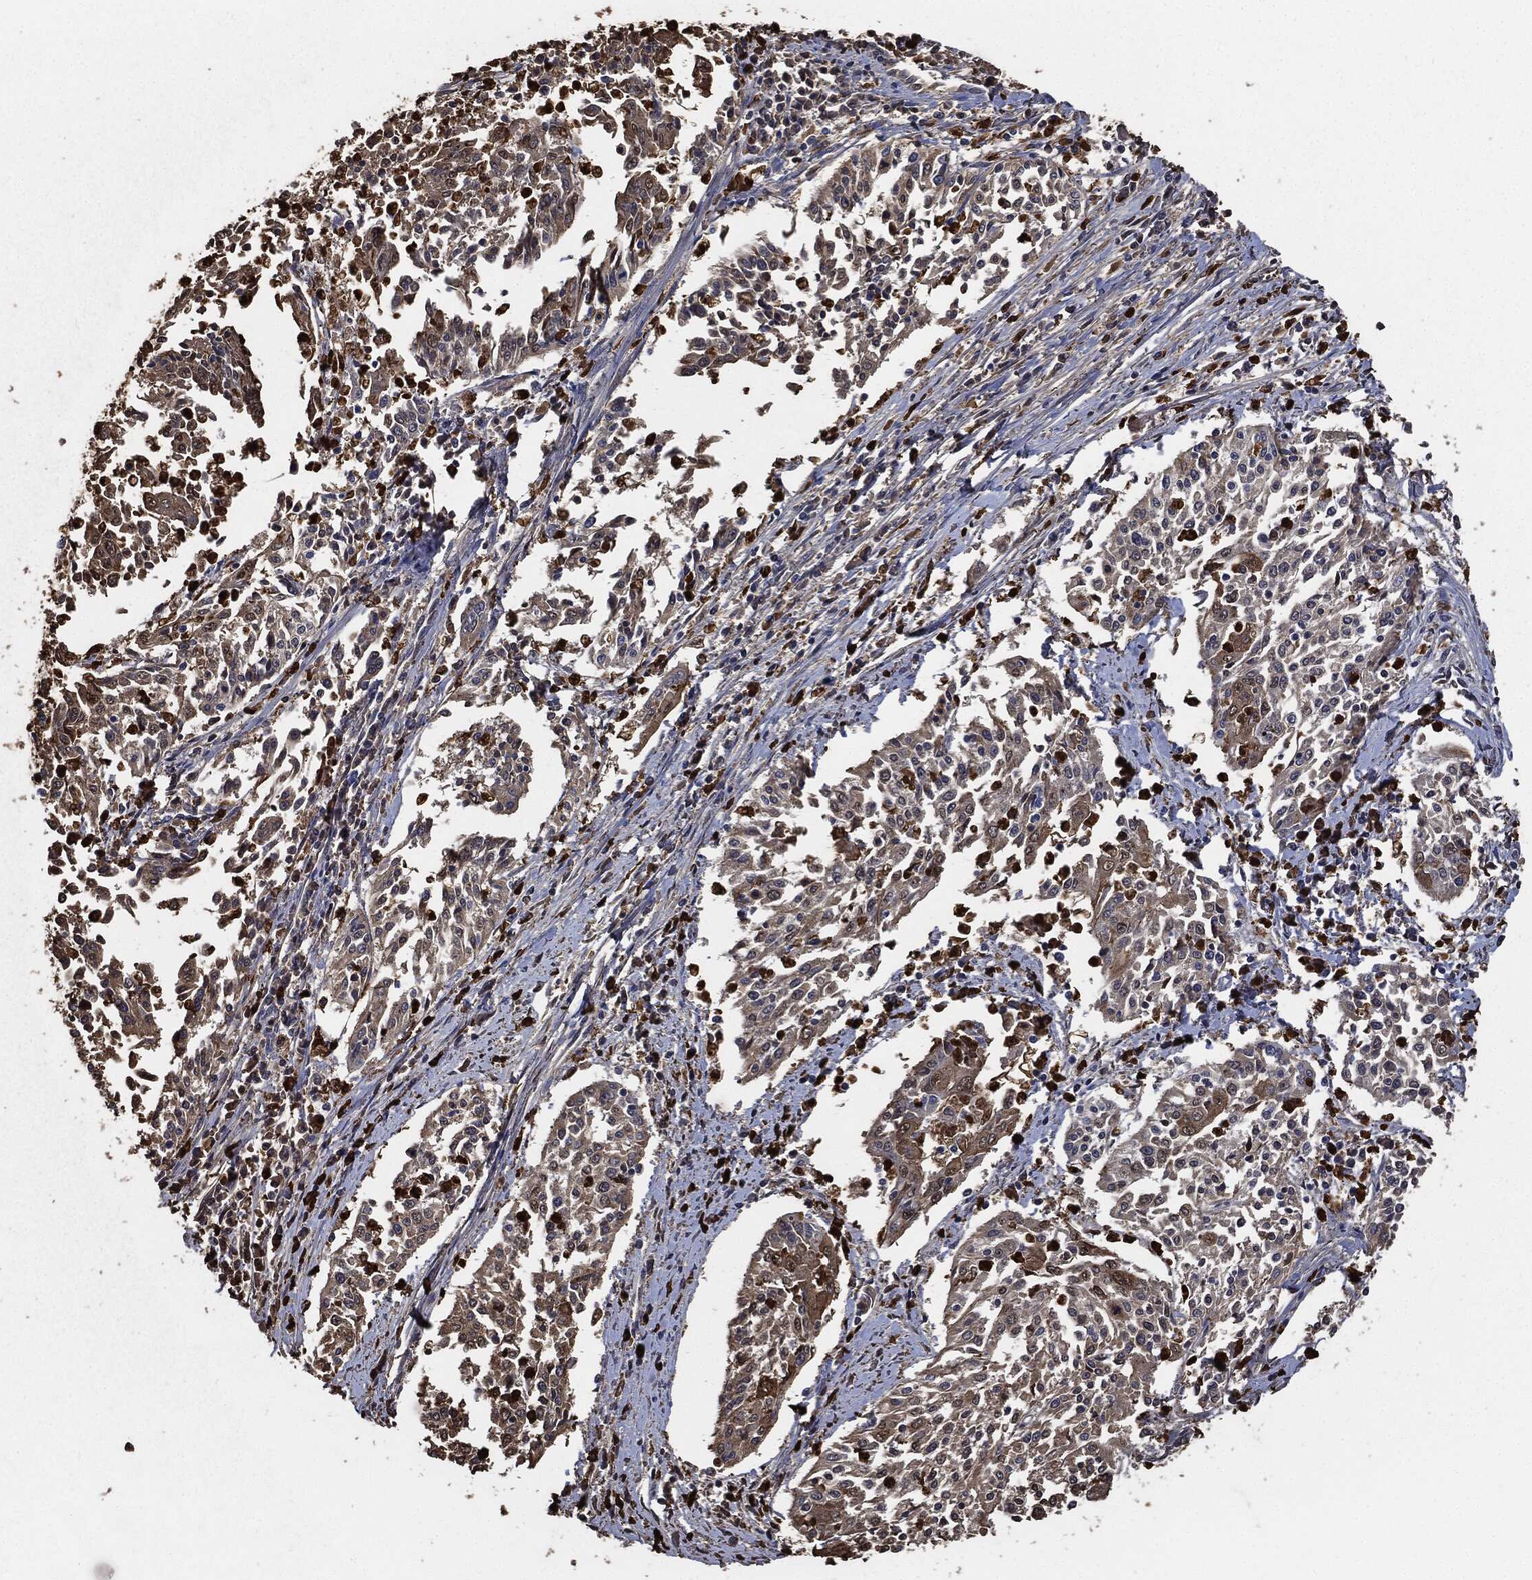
{"staining": {"intensity": "weak", "quantity": "25%-75%", "location": "cytoplasmic/membranous"}, "tissue": "cervical cancer", "cell_type": "Tumor cells", "image_type": "cancer", "snomed": [{"axis": "morphology", "description": "Squamous cell carcinoma, NOS"}, {"axis": "topography", "description": "Cervix"}], "caption": "Human cervical cancer stained with a brown dye demonstrates weak cytoplasmic/membranous positive positivity in about 25%-75% of tumor cells.", "gene": "S100A9", "patient": {"sex": "female", "age": 41}}